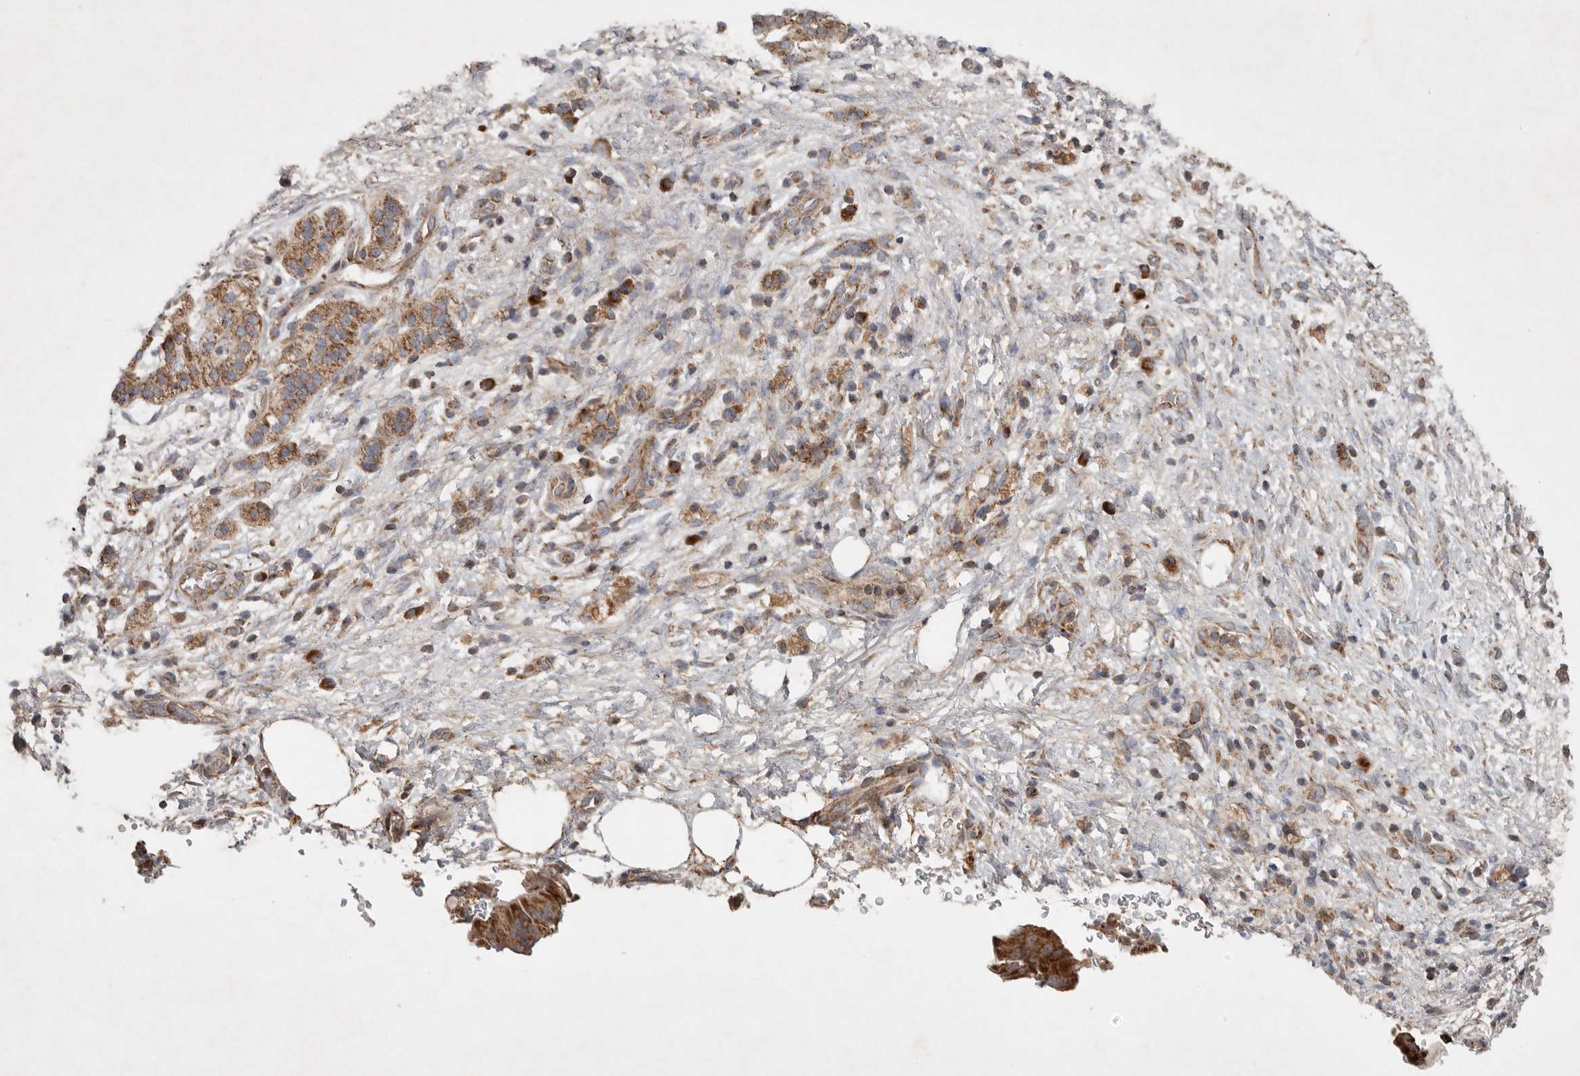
{"staining": {"intensity": "moderate", "quantity": ">75%", "location": "cytoplasmic/membranous"}, "tissue": "pancreatic cancer", "cell_type": "Tumor cells", "image_type": "cancer", "snomed": [{"axis": "morphology", "description": "Adenocarcinoma, NOS"}, {"axis": "topography", "description": "Pancreas"}], "caption": "Human pancreatic adenocarcinoma stained with a brown dye exhibits moderate cytoplasmic/membranous positive positivity in approximately >75% of tumor cells.", "gene": "KIF21B", "patient": {"sex": "female", "age": 78}}